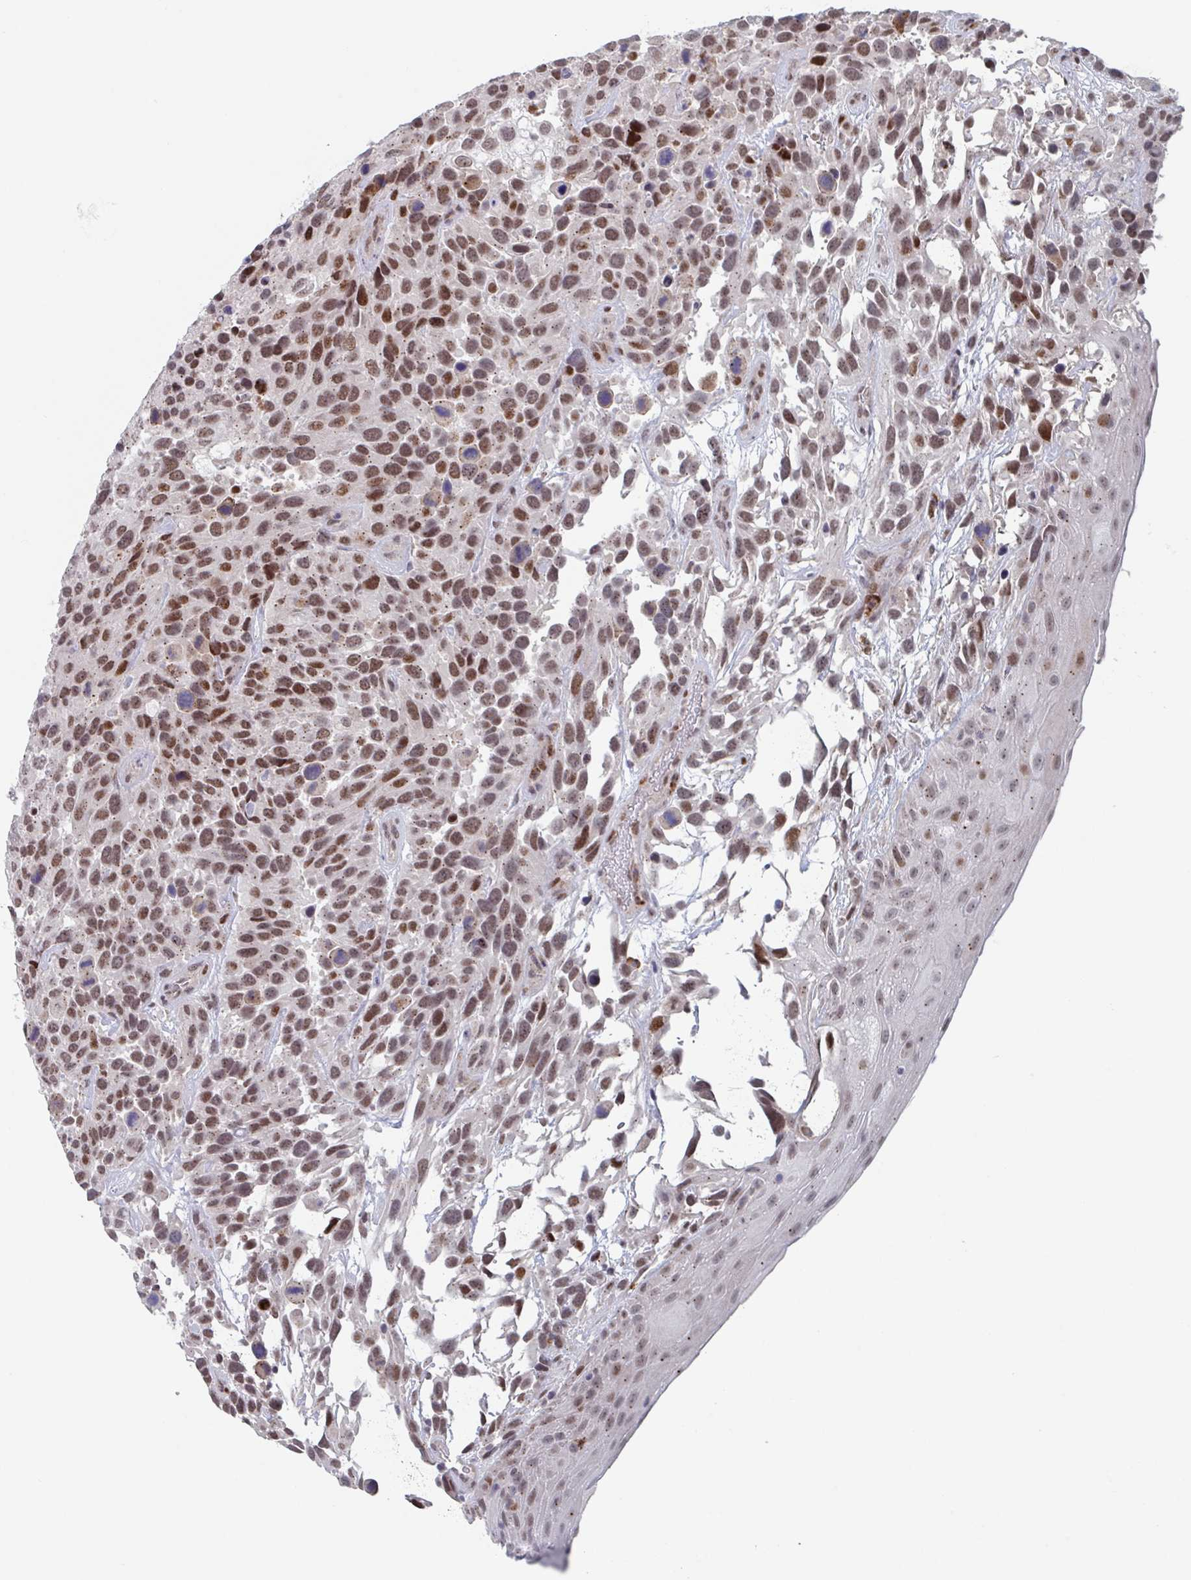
{"staining": {"intensity": "moderate", "quantity": ">75%", "location": "nuclear"}, "tissue": "urothelial cancer", "cell_type": "Tumor cells", "image_type": "cancer", "snomed": [{"axis": "morphology", "description": "Urothelial carcinoma, High grade"}, {"axis": "topography", "description": "Urinary bladder"}], "caption": "An IHC micrograph of tumor tissue is shown. Protein staining in brown shows moderate nuclear positivity in urothelial carcinoma (high-grade) within tumor cells. (Stains: DAB in brown, nuclei in blue, Microscopy: brightfield microscopy at high magnification).", "gene": "RNF212", "patient": {"sex": "female", "age": 70}}